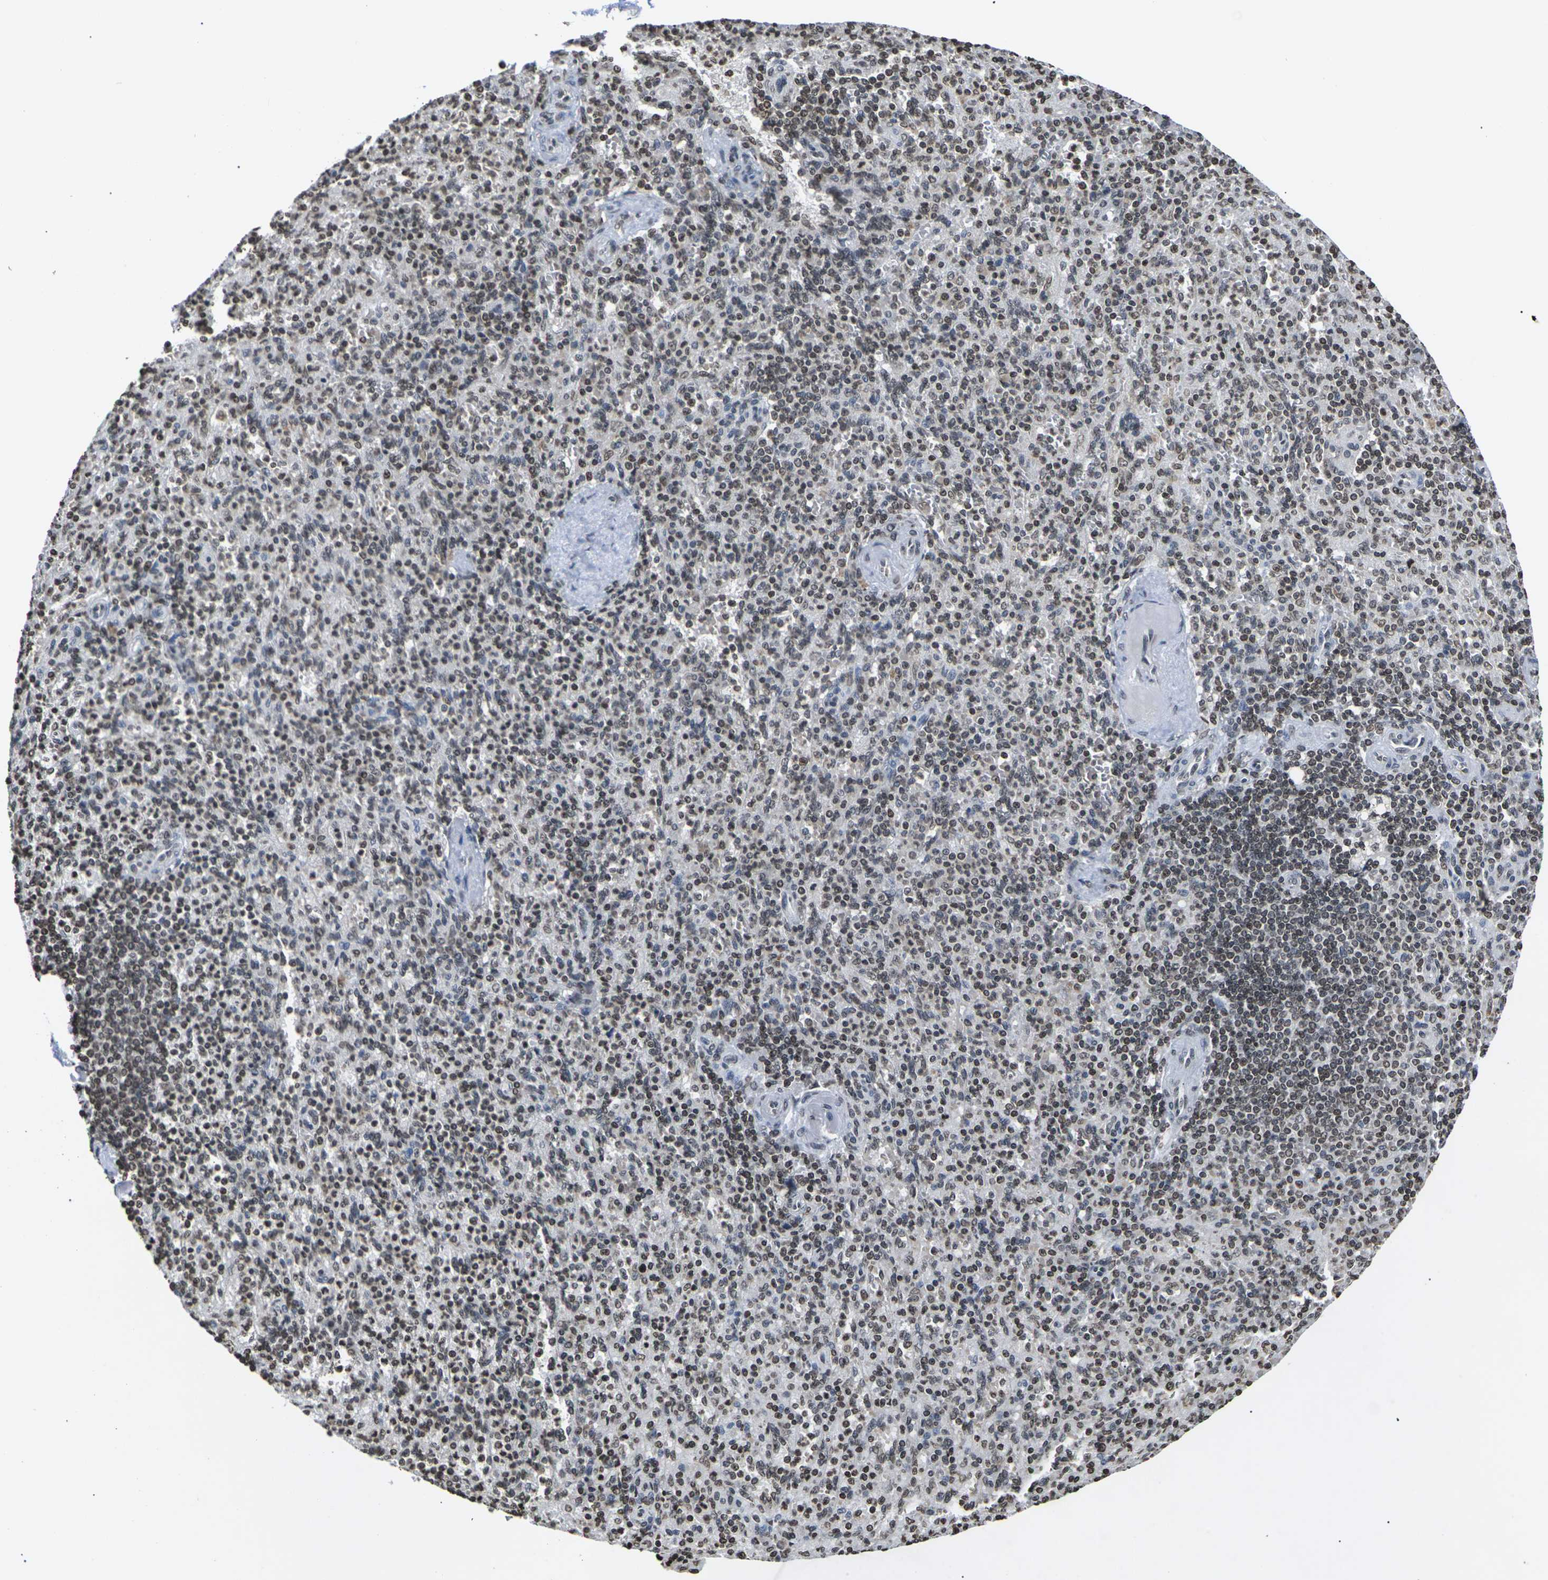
{"staining": {"intensity": "moderate", "quantity": ">75%", "location": "nuclear"}, "tissue": "spleen", "cell_type": "Cells in red pulp", "image_type": "normal", "snomed": [{"axis": "morphology", "description": "Normal tissue, NOS"}, {"axis": "topography", "description": "Spleen"}], "caption": "Unremarkable spleen displays moderate nuclear expression in about >75% of cells in red pulp, visualized by immunohistochemistry. The protein is stained brown, and the nuclei are stained in blue (DAB (3,3'-diaminobenzidine) IHC with brightfield microscopy, high magnification).", "gene": "ETV5", "patient": {"sex": "female", "age": 74}}